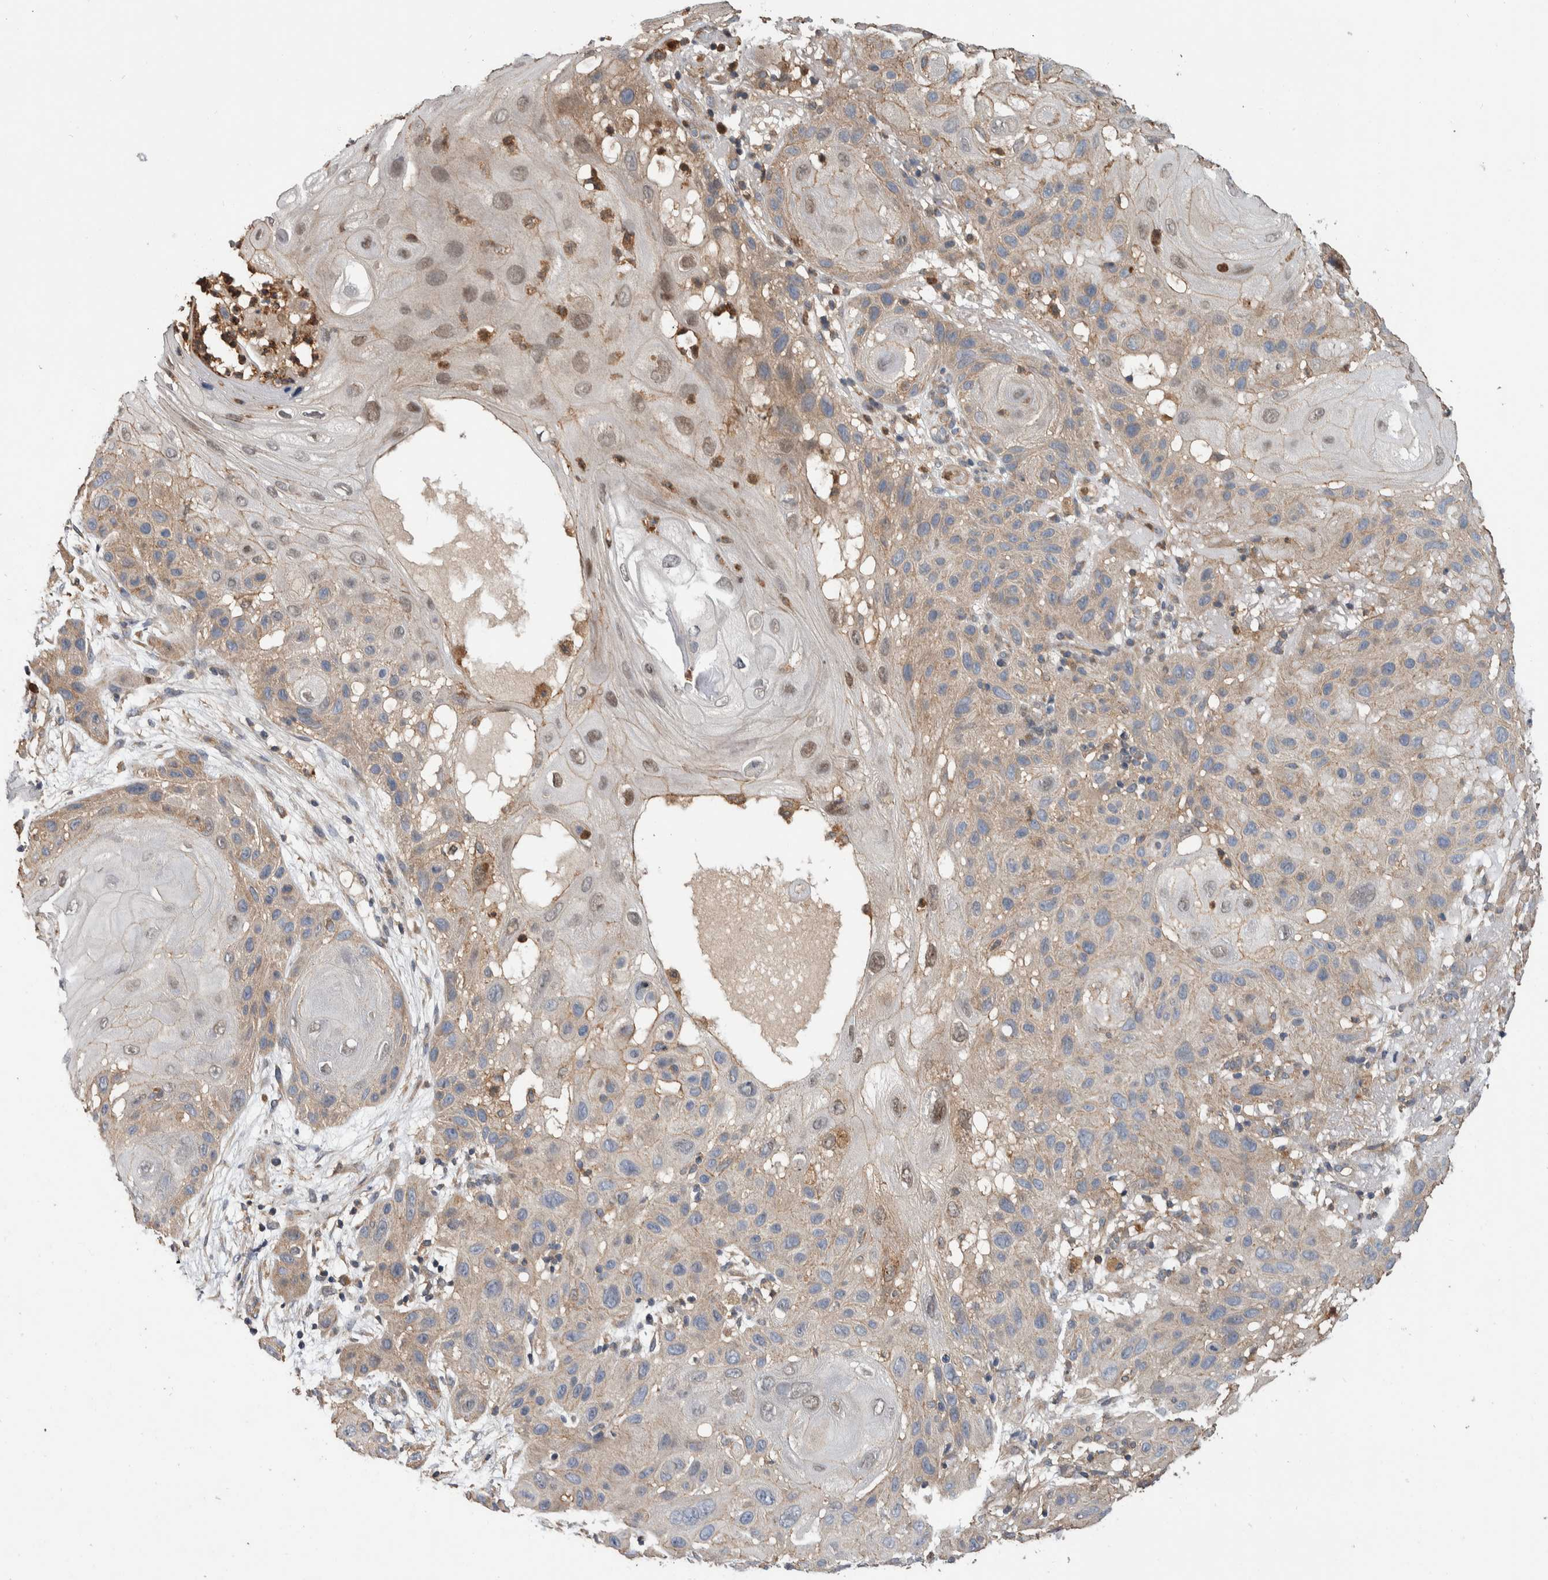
{"staining": {"intensity": "weak", "quantity": "25%-75%", "location": "cytoplasmic/membranous"}, "tissue": "skin cancer", "cell_type": "Tumor cells", "image_type": "cancer", "snomed": [{"axis": "morphology", "description": "Squamous cell carcinoma, NOS"}, {"axis": "topography", "description": "Skin"}], "caption": "Protein staining exhibits weak cytoplasmic/membranous staining in approximately 25%-75% of tumor cells in skin cancer (squamous cell carcinoma).", "gene": "SDCBP", "patient": {"sex": "female", "age": 96}}